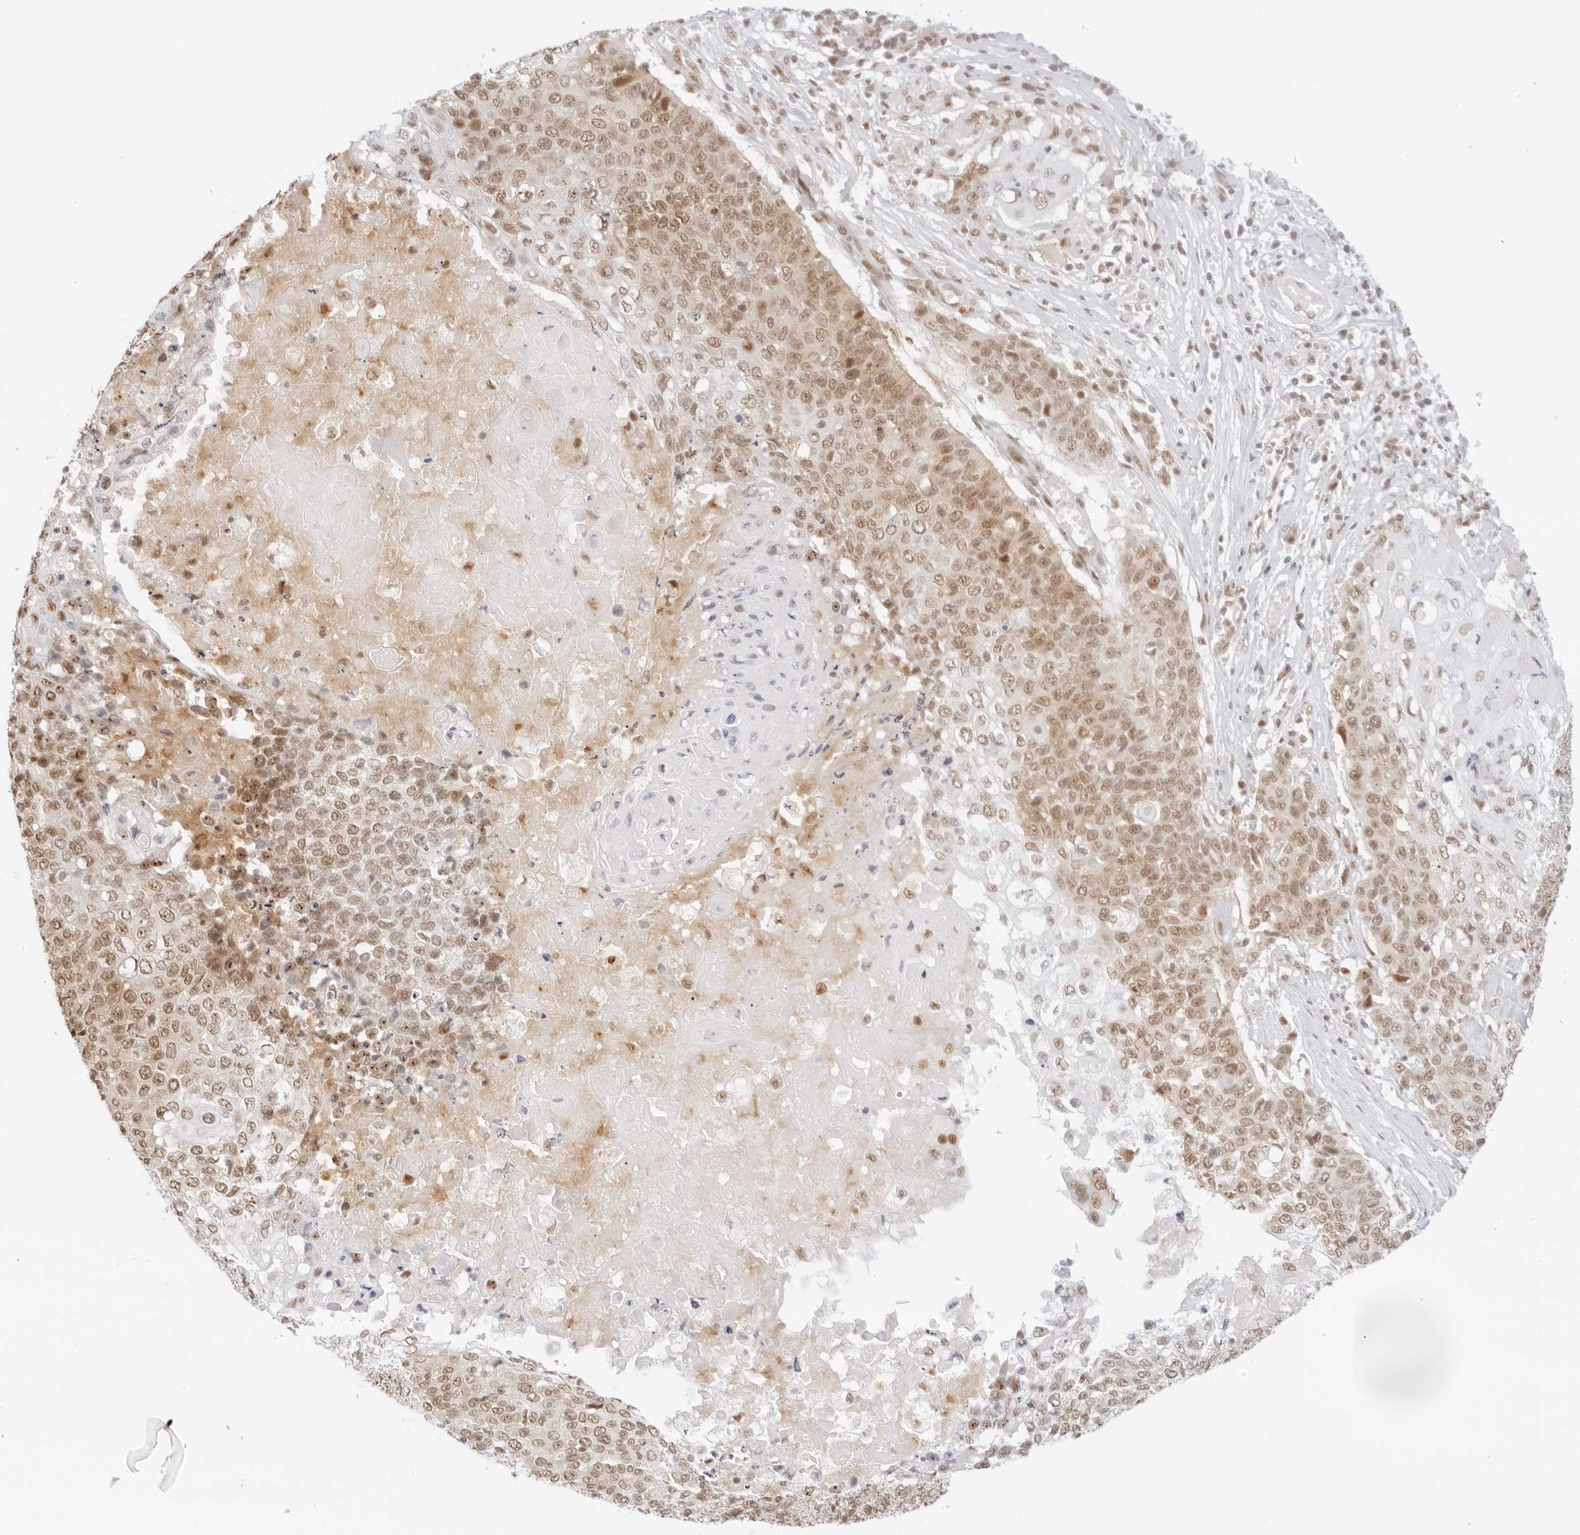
{"staining": {"intensity": "moderate", "quantity": ">75%", "location": "cytoplasmic/membranous,nuclear"}, "tissue": "cervical cancer", "cell_type": "Tumor cells", "image_type": "cancer", "snomed": [{"axis": "morphology", "description": "Squamous cell carcinoma, NOS"}, {"axis": "topography", "description": "Cervix"}], "caption": "Immunohistochemistry (DAB) staining of human cervical cancer shows moderate cytoplasmic/membranous and nuclear protein expression in approximately >75% of tumor cells.", "gene": "ITGA6", "patient": {"sex": "female", "age": 39}}